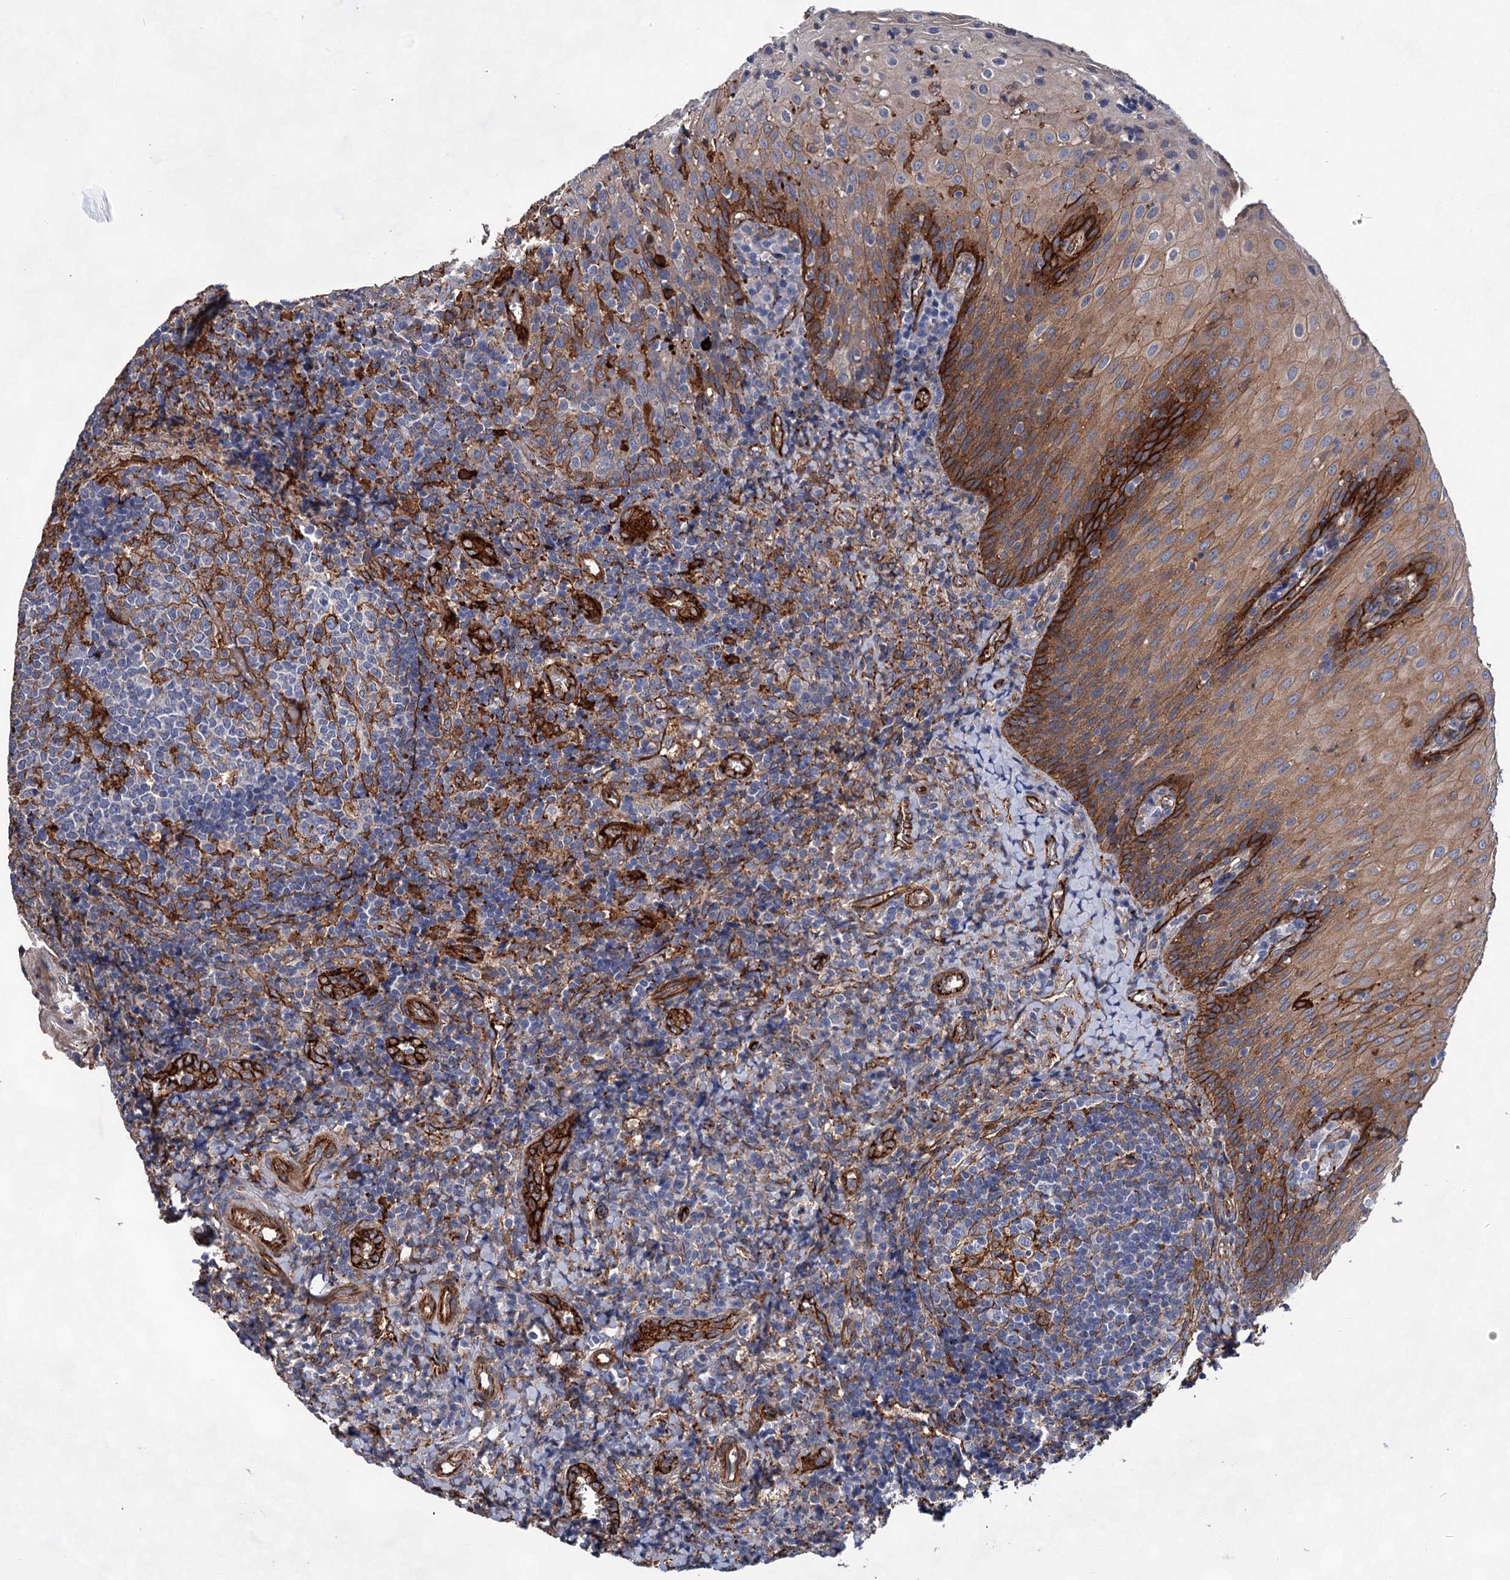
{"staining": {"intensity": "moderate", "quantity": "<25%", "location": "cytoplasmic/membranous"}, "tissue": "tonsil", "cell_type": "Germinal center cells", "image_type": "normal", "snomed": [{"axis": "morphology", "description": "Normal tissue, NOS"}, {"axis": "topography", "description": "Tonsil"}], "caption": "Human tonsil stained with a brown dye demonstrates moderate cytoplasmic/membranous positive positivity in approximately <25% of germinal center cells.", "gene": "TMTC3", "patient": {"sex": "female", "age": 19}}